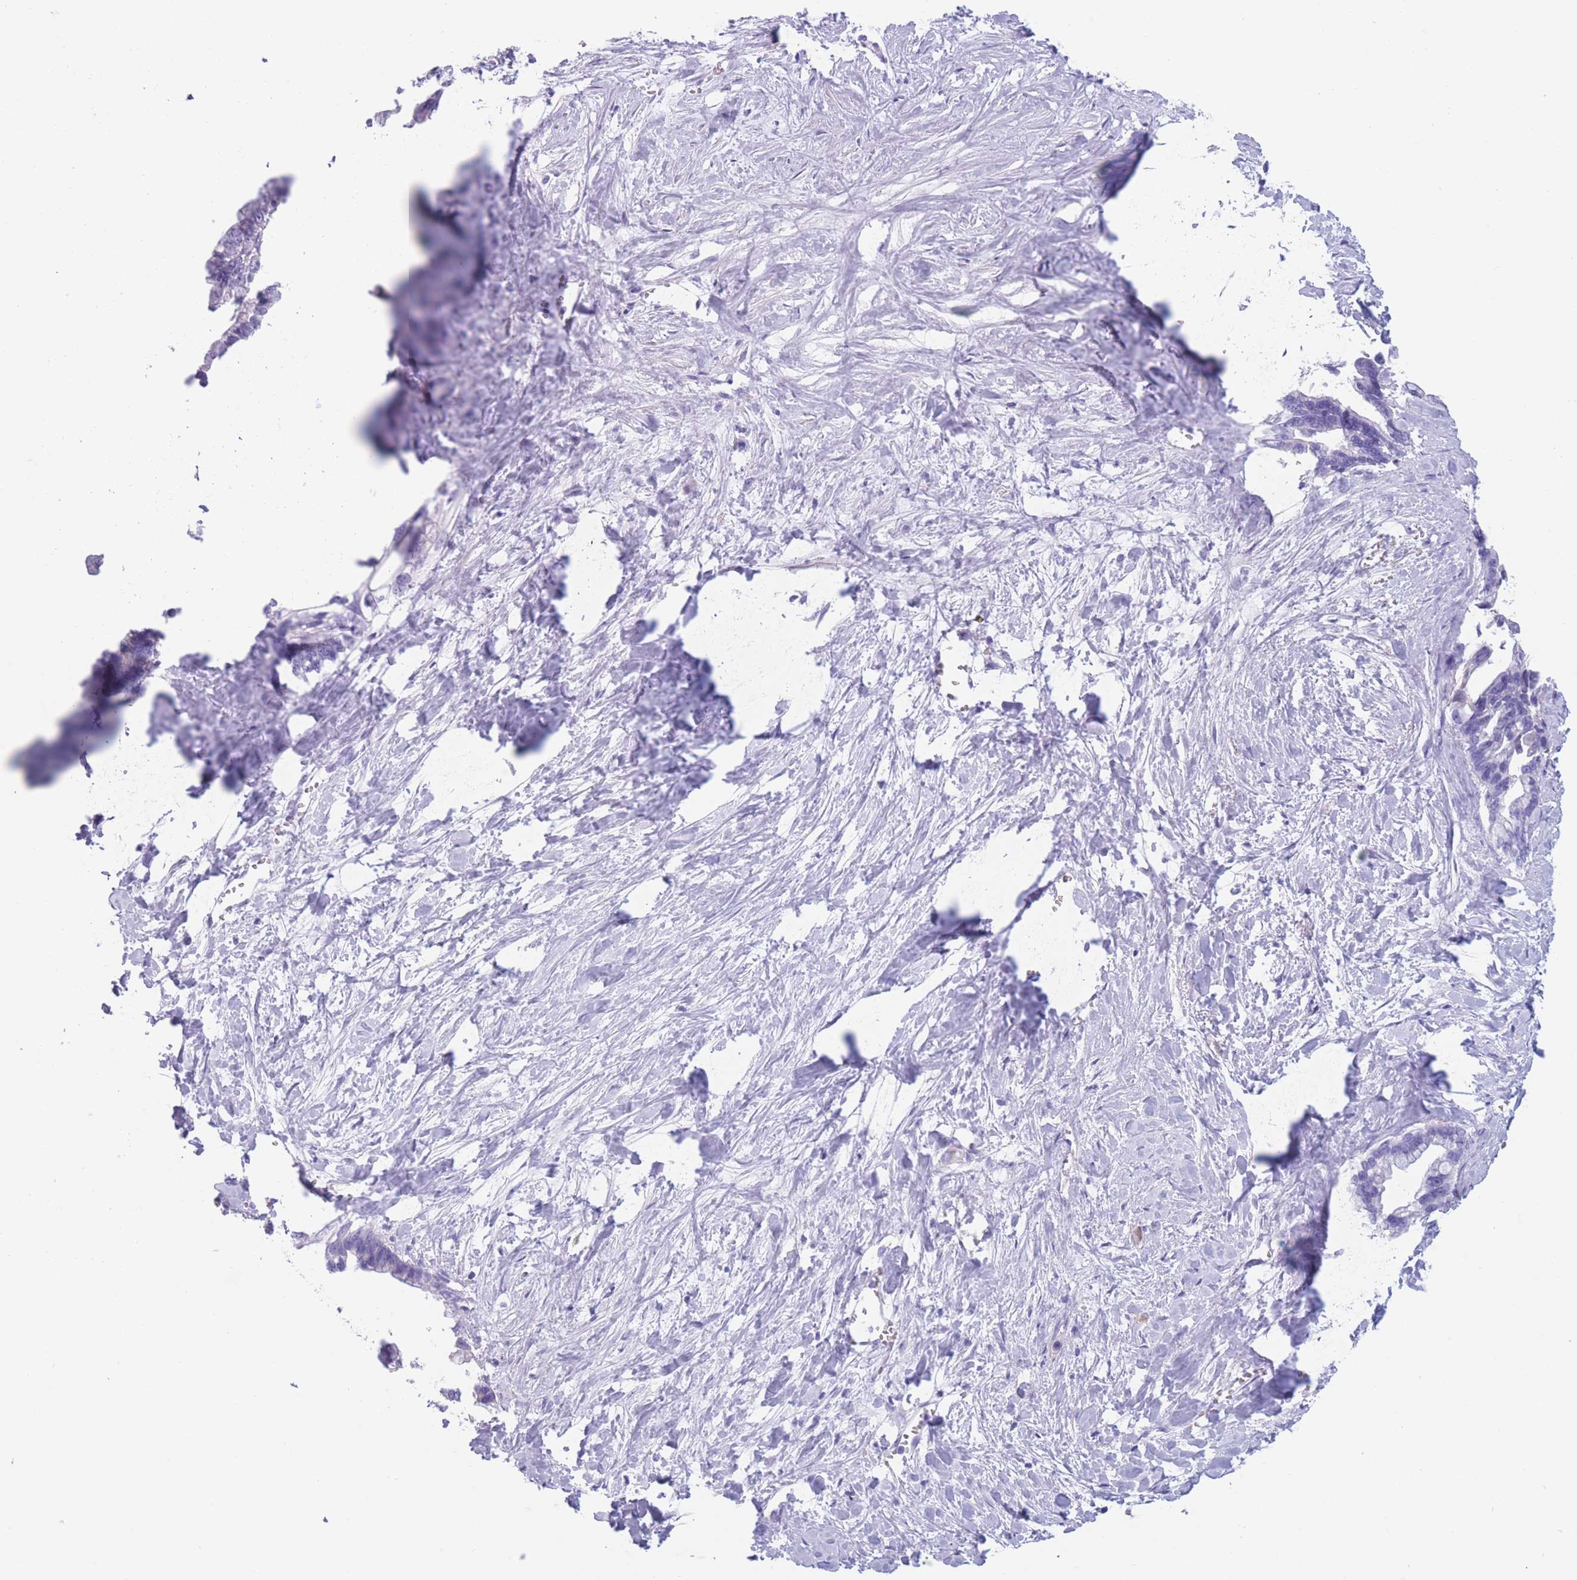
{"staining": {"intensity": "negative", "quantity": "none", "location": "none"}, "tissue": "pancreatic cancer", "cell_type": "Tumor cells", "image_type": "cancer", "snomed": [{"axis": "morphology", "description": "Adenocarcinoma, NOS"}, {"axis": "topography", "description": "Pancreas"}], "caption": "Immunohistochemistry of human pancreatic cancer (adenocarcinoma) demonstrates no positivity in tumor cells.", "gene": "COL27A1", "patient": {"sex": "male", "age": 61}}